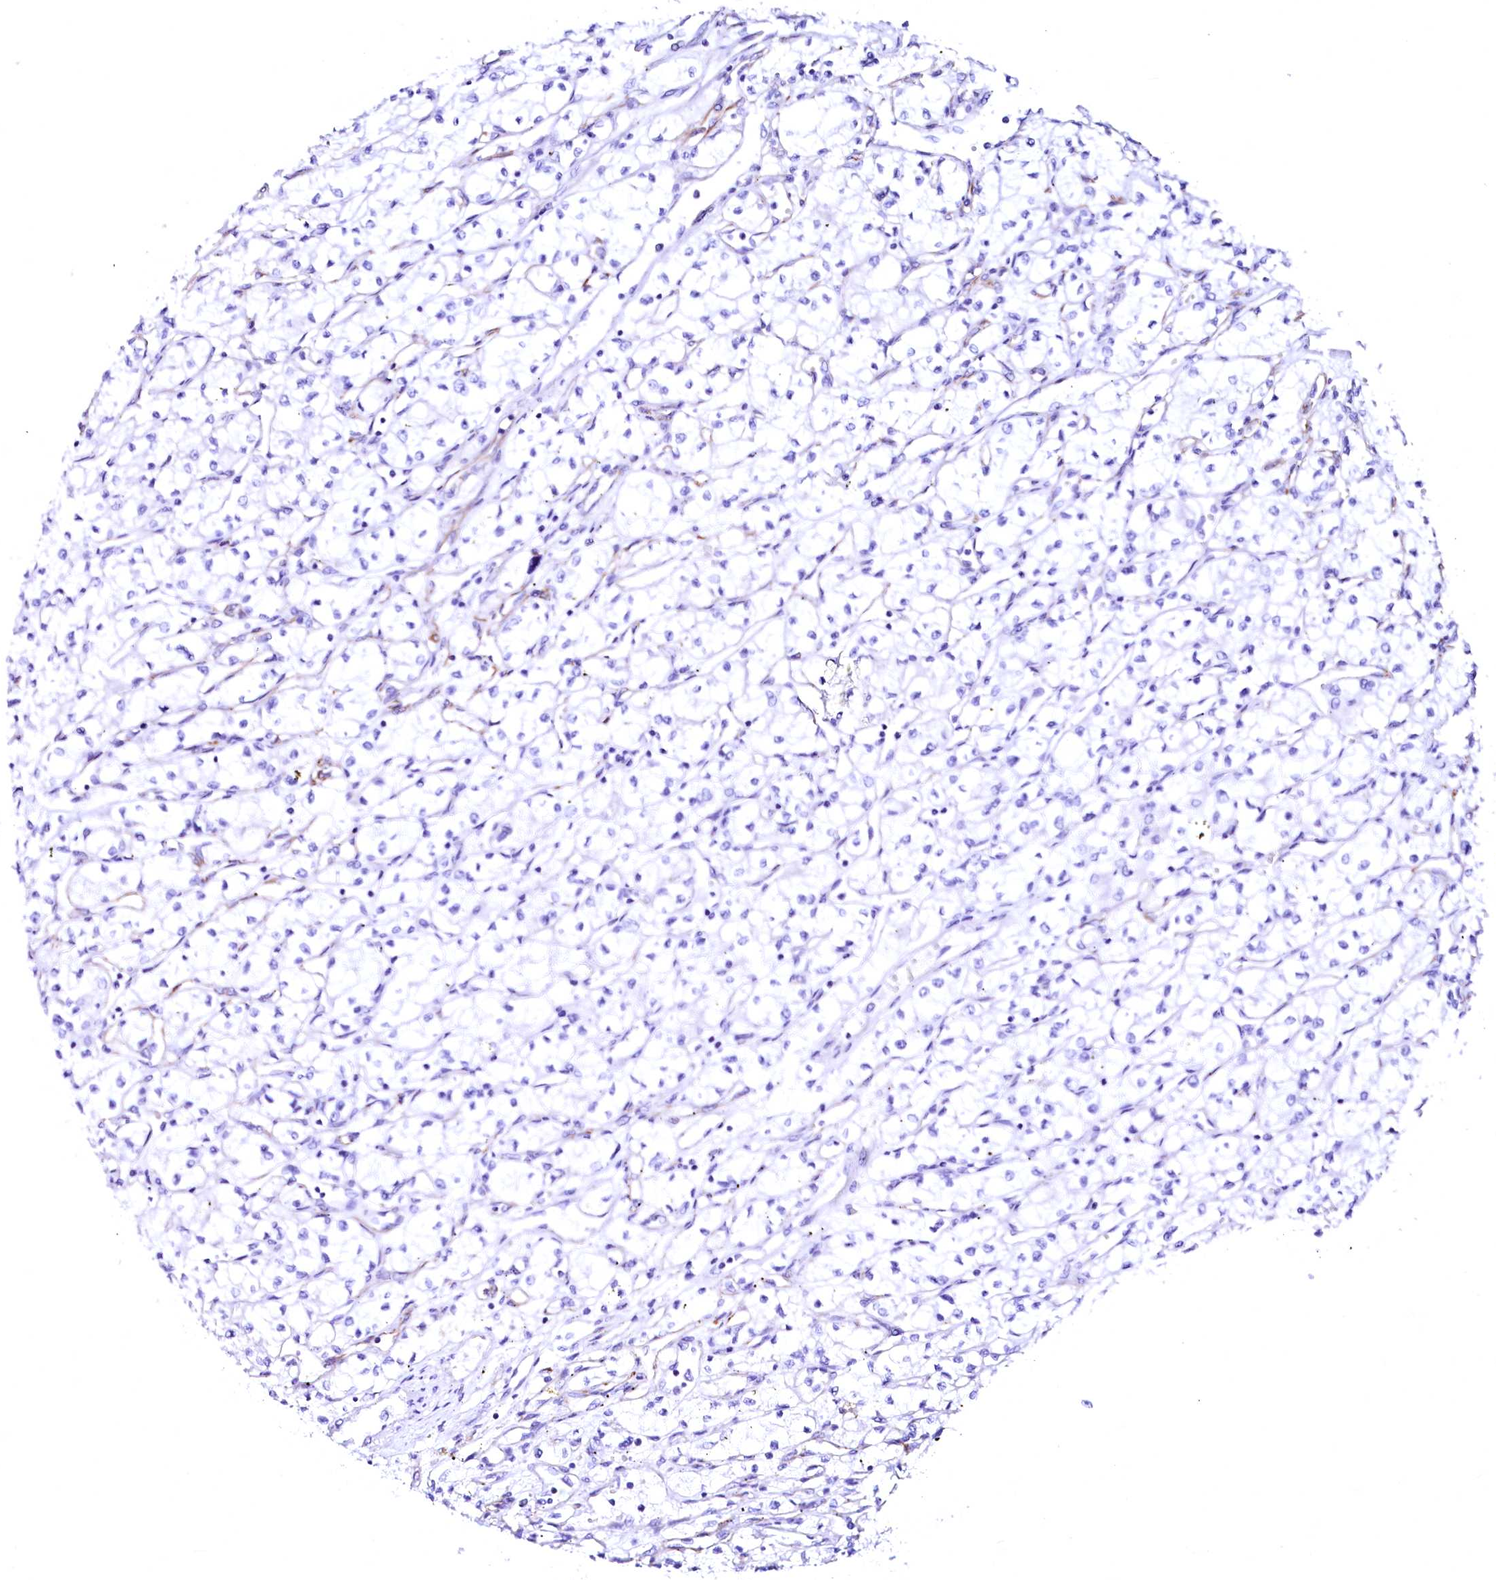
{"staining": {"intensity": "negative", "quantity": "none", "location": "none"}, "tissue": "renal cancer", "cell_type": "Tumor cells", "image_type": "cancer", "snomed": [{"axis": "morphology", "description": "Adenocarcinoma, NOS"}, {"axis": "topography", "description": "Kidney"}], "caption": "DAB immunohistochemical staining of human renal cancer shows no significant expression in tumor cells. (Stains: DAB IHC with hematoxylin counter stain, Microscopy: brightfield microscopy at high magnification).", "gene": "SFR1", "patient": {"sex": "male", "age": 59}}